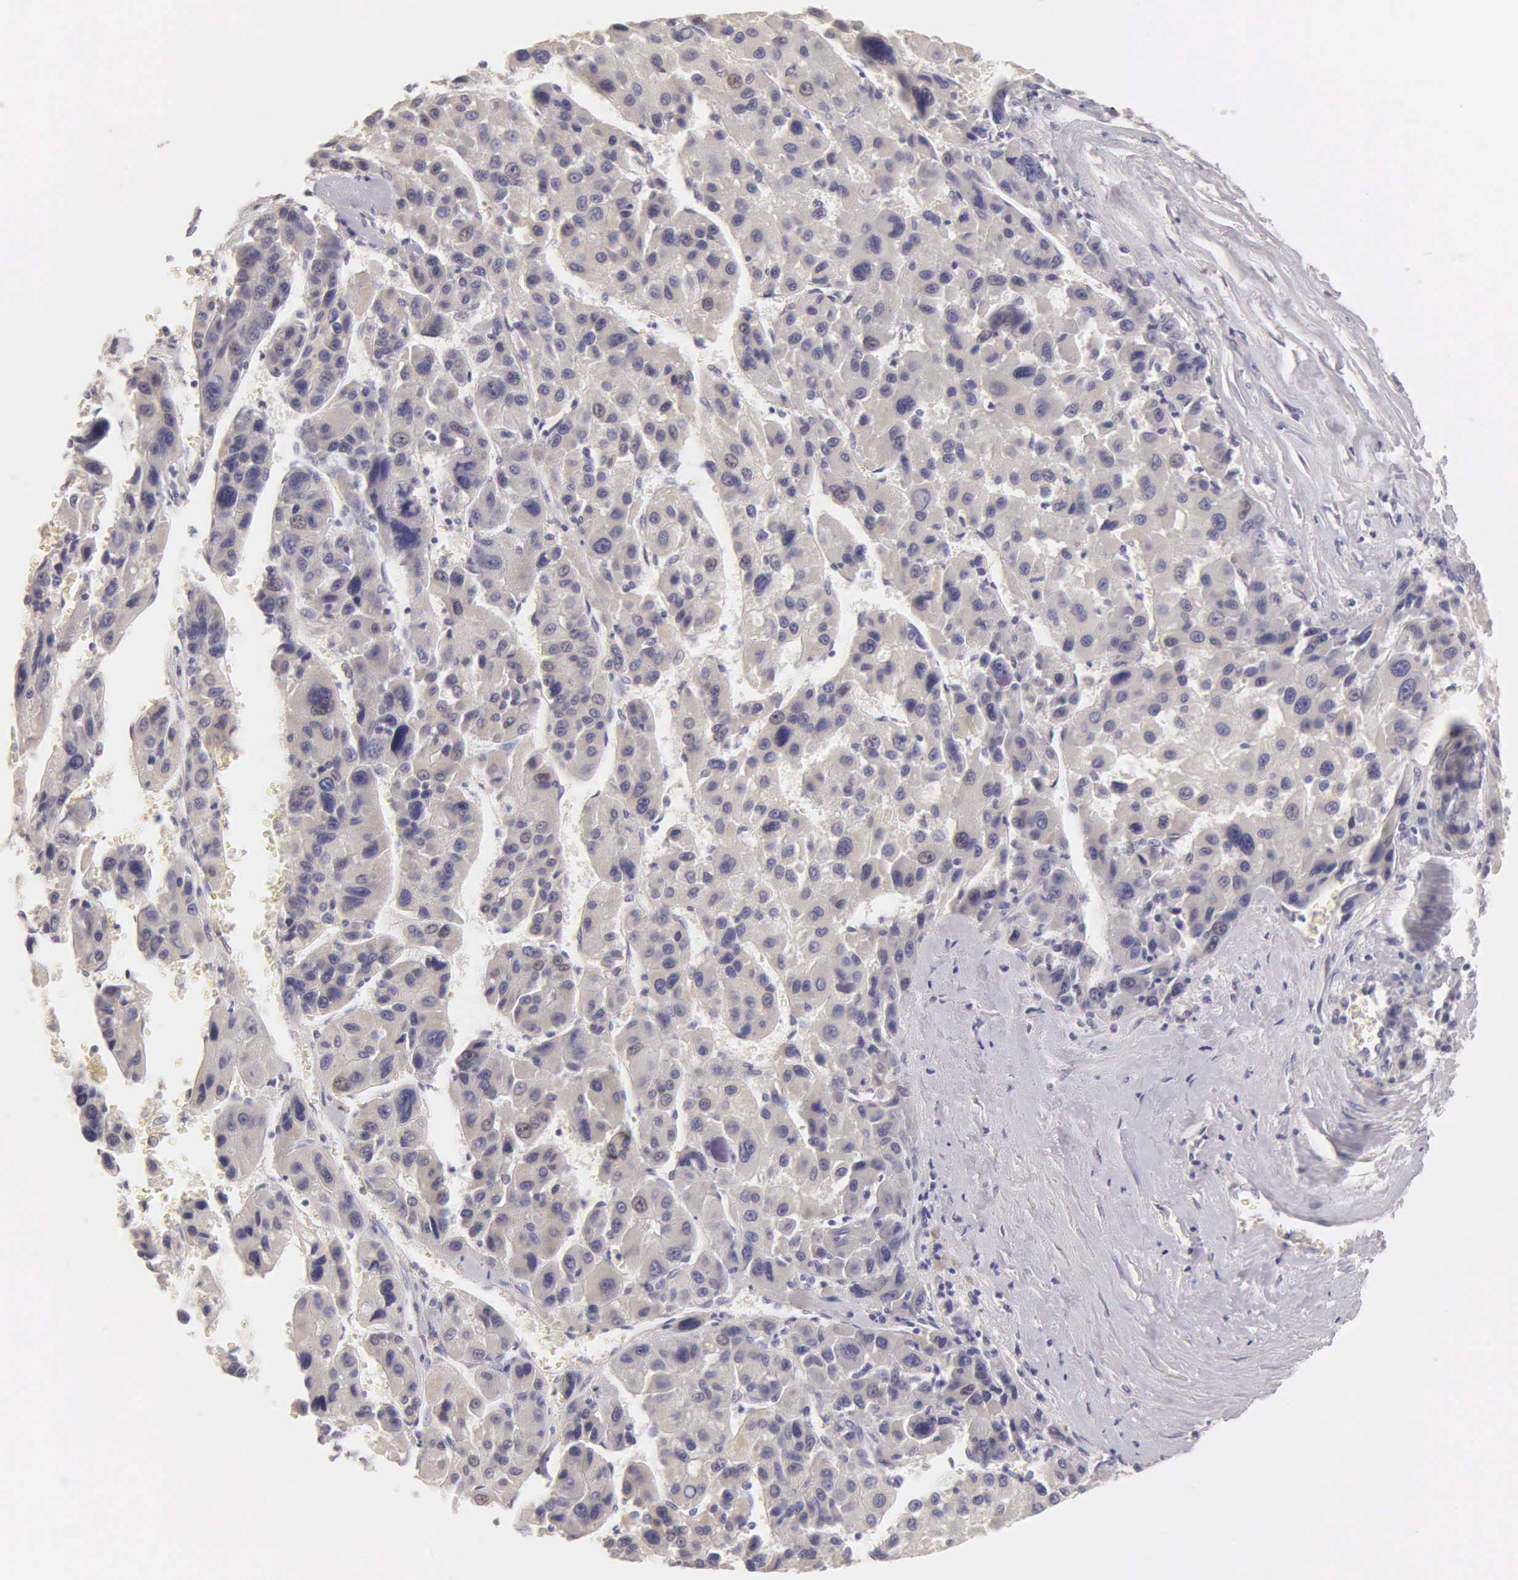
{"staining": {"intensity": "negative", "quantity": "none", "location": "none"}, "tissue": "liver cancer", "cell_type": "Tumor cells", "image_type": "cancer", "snomed": [{"axis": "morphology", "description": "Carcinoma, Hepatocellular, NOS"}, {"axis": "topography", "description": "Liver"}], "caption": "High power microscopy photomicrograph of an immunohistochemistry (IHC) image of liver hepatocellular carcinoma, revealing no significant staining in tumor cells.", "gene": "ESR1", "patient": {"sex": "male", "age": 64}}